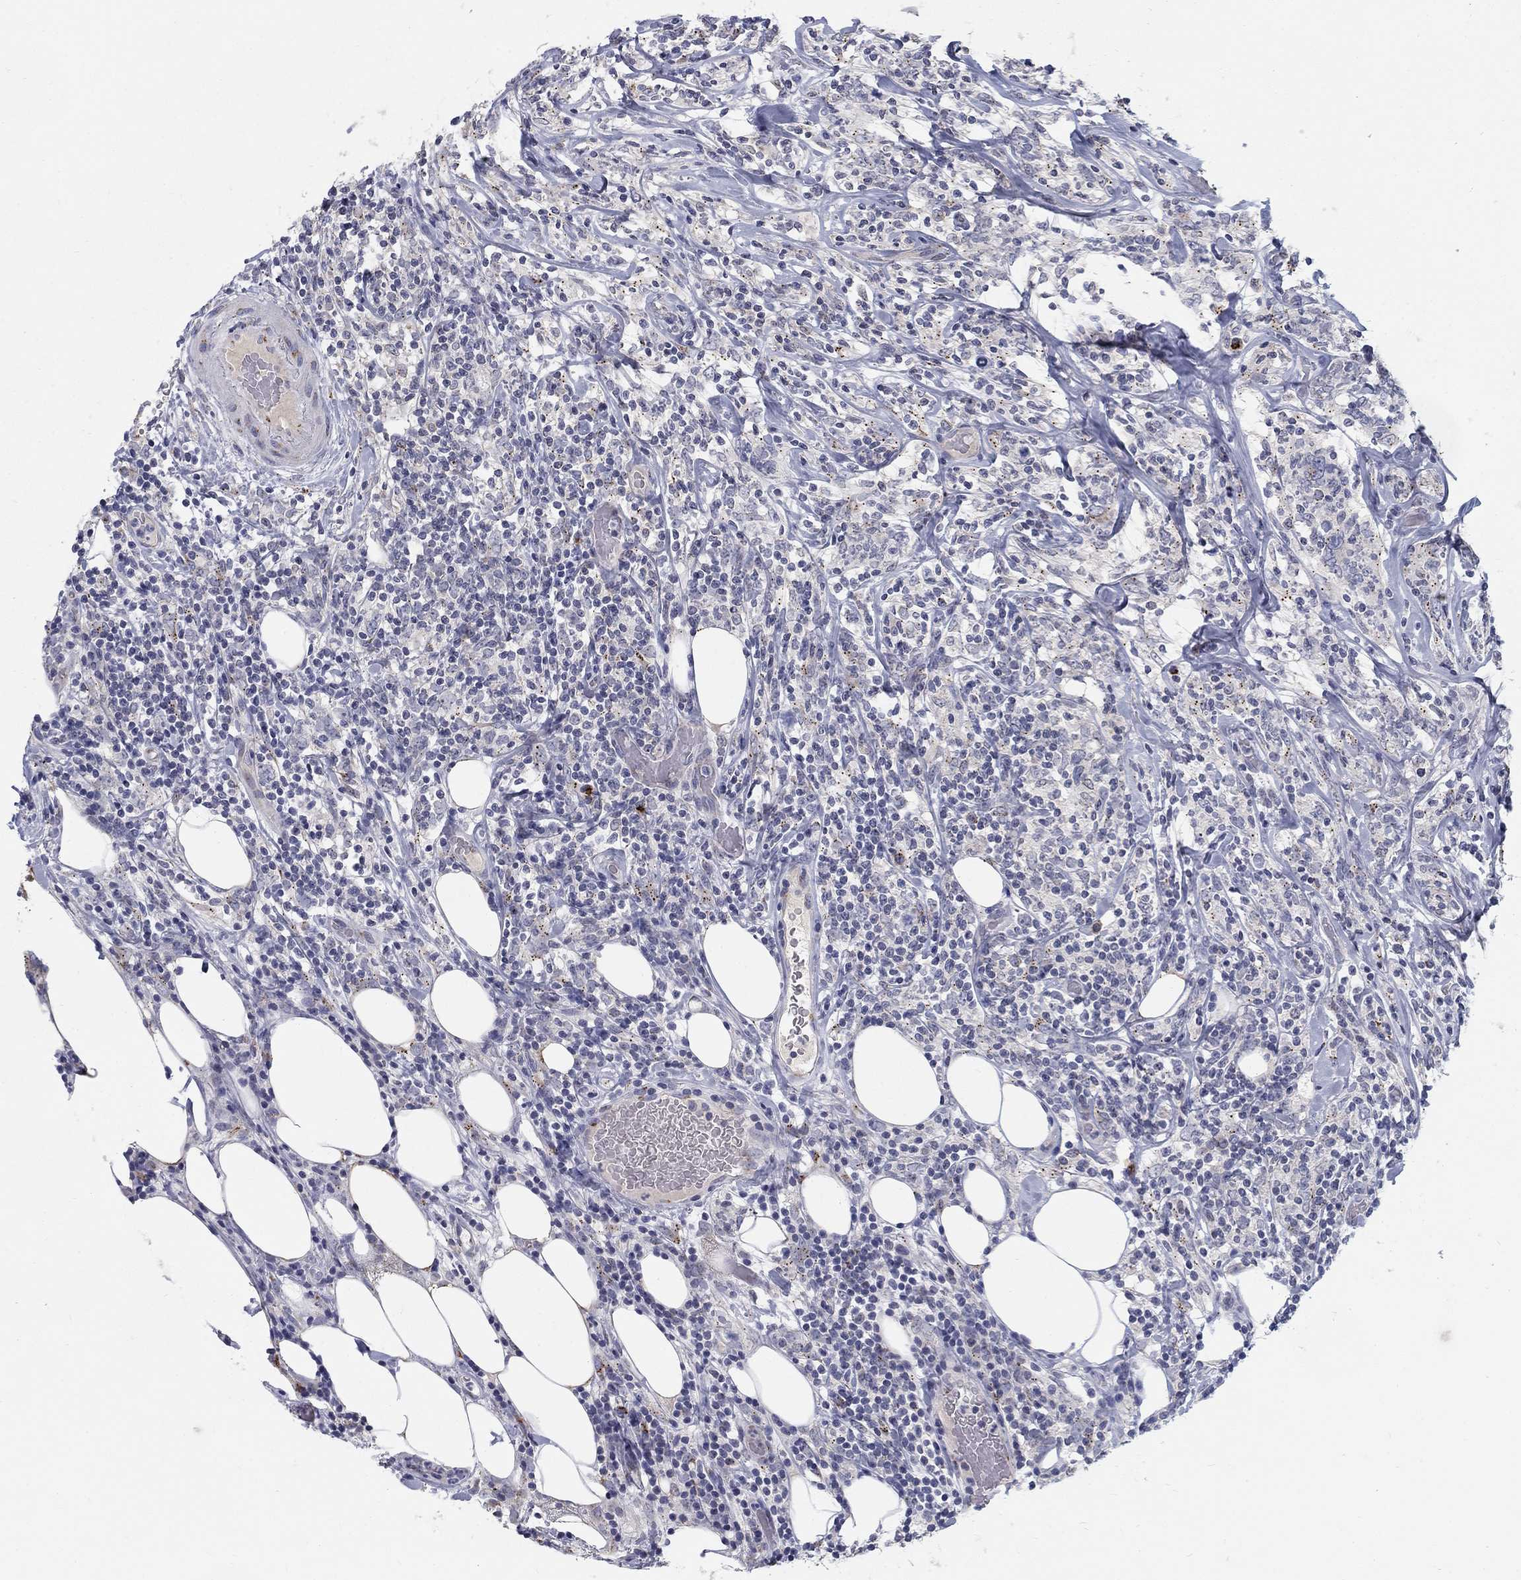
{"staining": {"intensity": "negative", "quantity": "none", "location": "none"}, "tissue": "lymphoma", "cell_type": "Tumor cells", "image_type": "cancer", "snomed": [{"axis": "morphology", "description": "Malignant lymphoma, non-Hodgkin's type, High grade"}, {"axis": "topography", "description": "Lymph node"}], "caption": "IHC of high-grade malignant lymphoma, non-Hodgkin's type shows no staining in tumor cells.", "gene": "PANK3", "patient": {"sex": "female", "age": 84}}